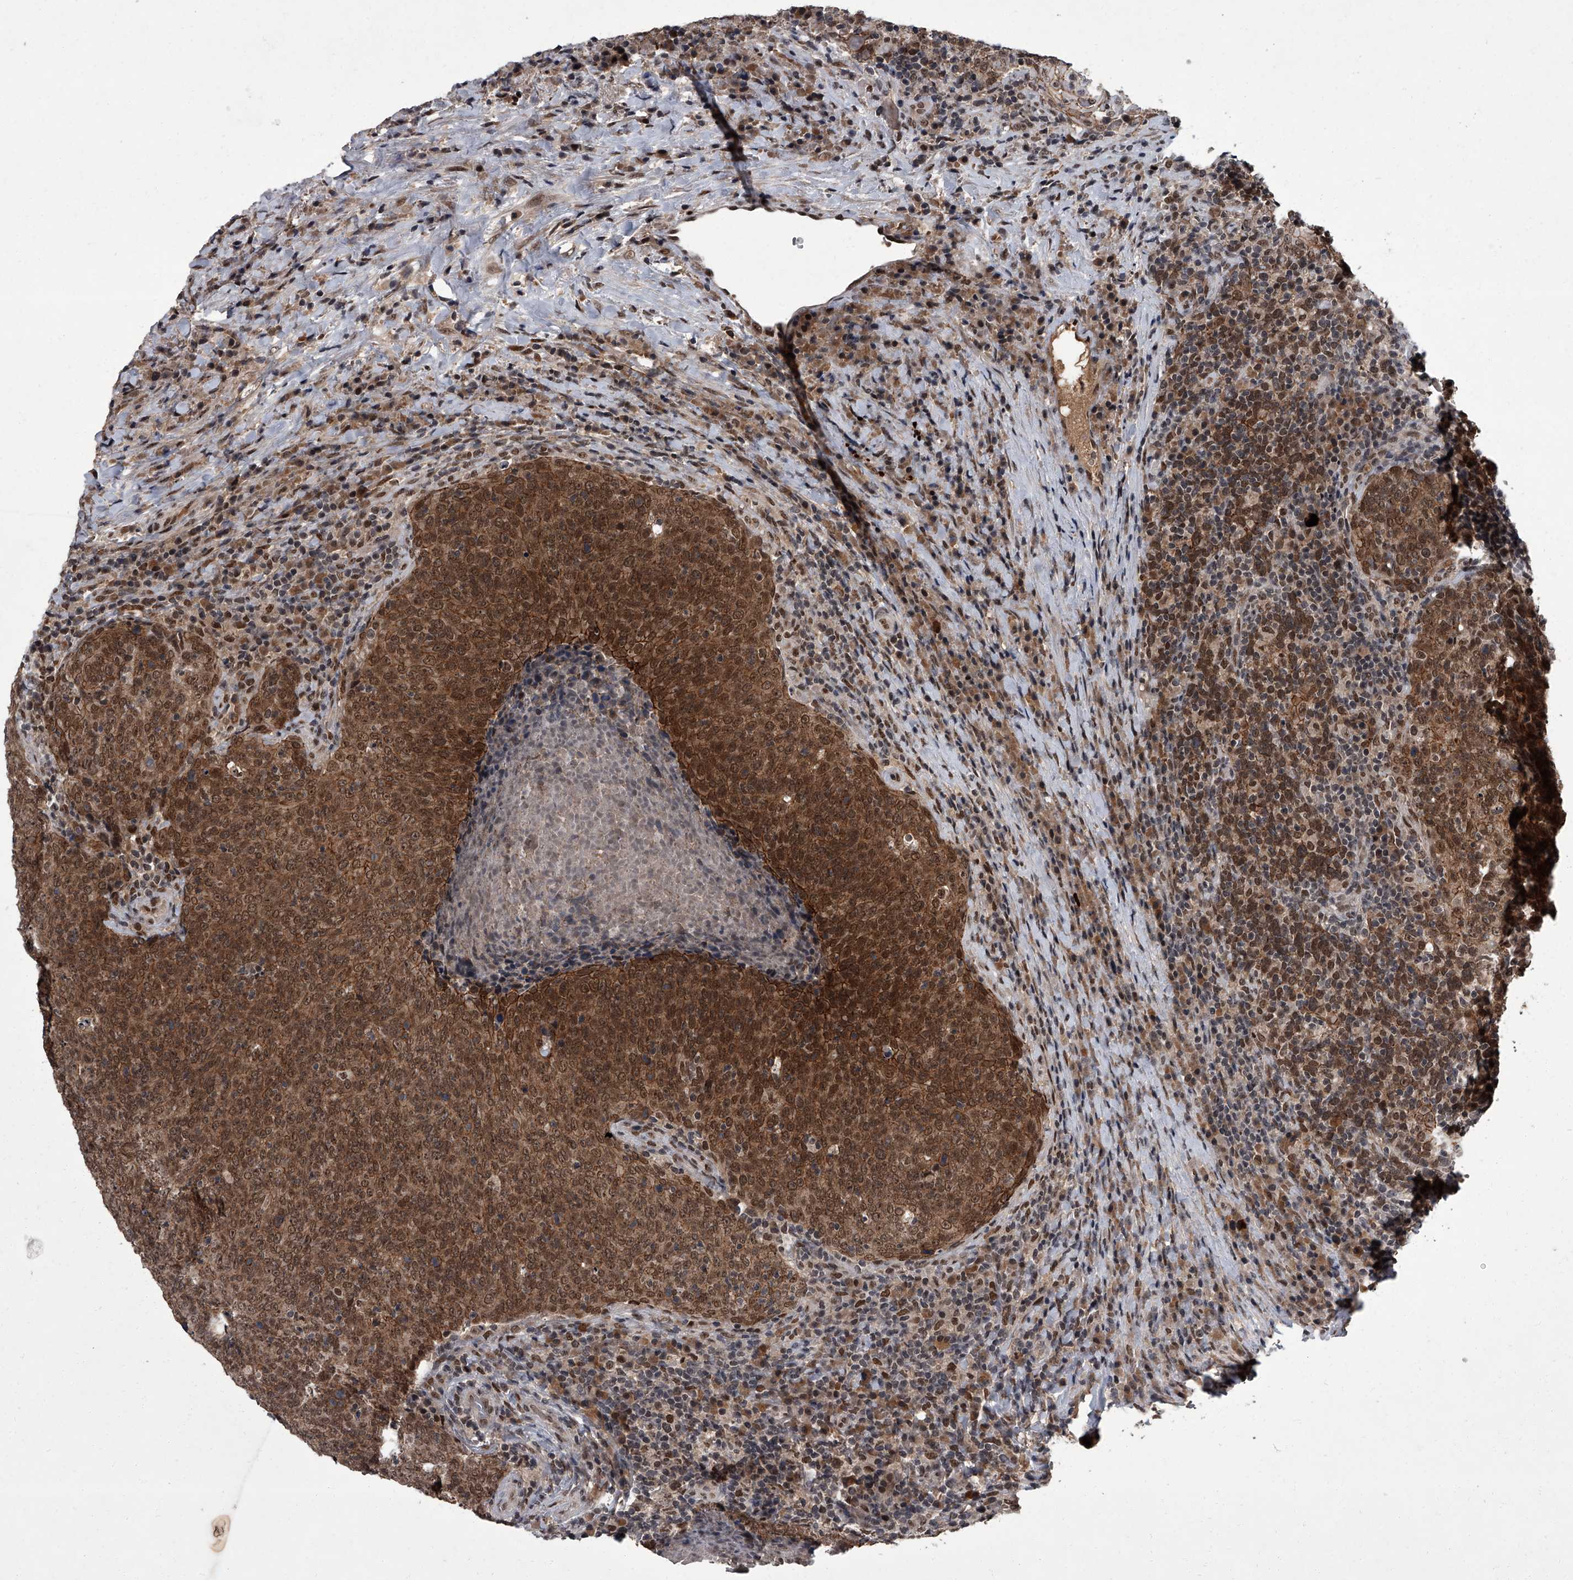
{"staining": {"intensity": "moderate", "quantity": ">75%", "location": "cytoplasmic/membranous,nuclear"}, "tissue": "head and neck cancer", "cell_type": "Tumor cells", "image_type": "cancer", "snomed": [{"axis": "morphology", "description": "Squamous cell carcinoma, NOS"}, {"axis": "morphology", "description": "Squamous cell carcinoma, metastatic, NOS"}, {"axis": "topography", "description": "Lymph node"}, {"axis": "topography", "description": "Head-Neck"}], "caption": "Protein expression by immunohistochemistry displays moderate cytoplasmic/membranous and nuclear staining in approximately >75% of tumor cells in head and neck squamous cell carcinoma. (DAB IHC, brown staining for protein, blue staining for nuclei).", "gene": "ZNF518B", "patient": {"sex": "male", "age": 62}}